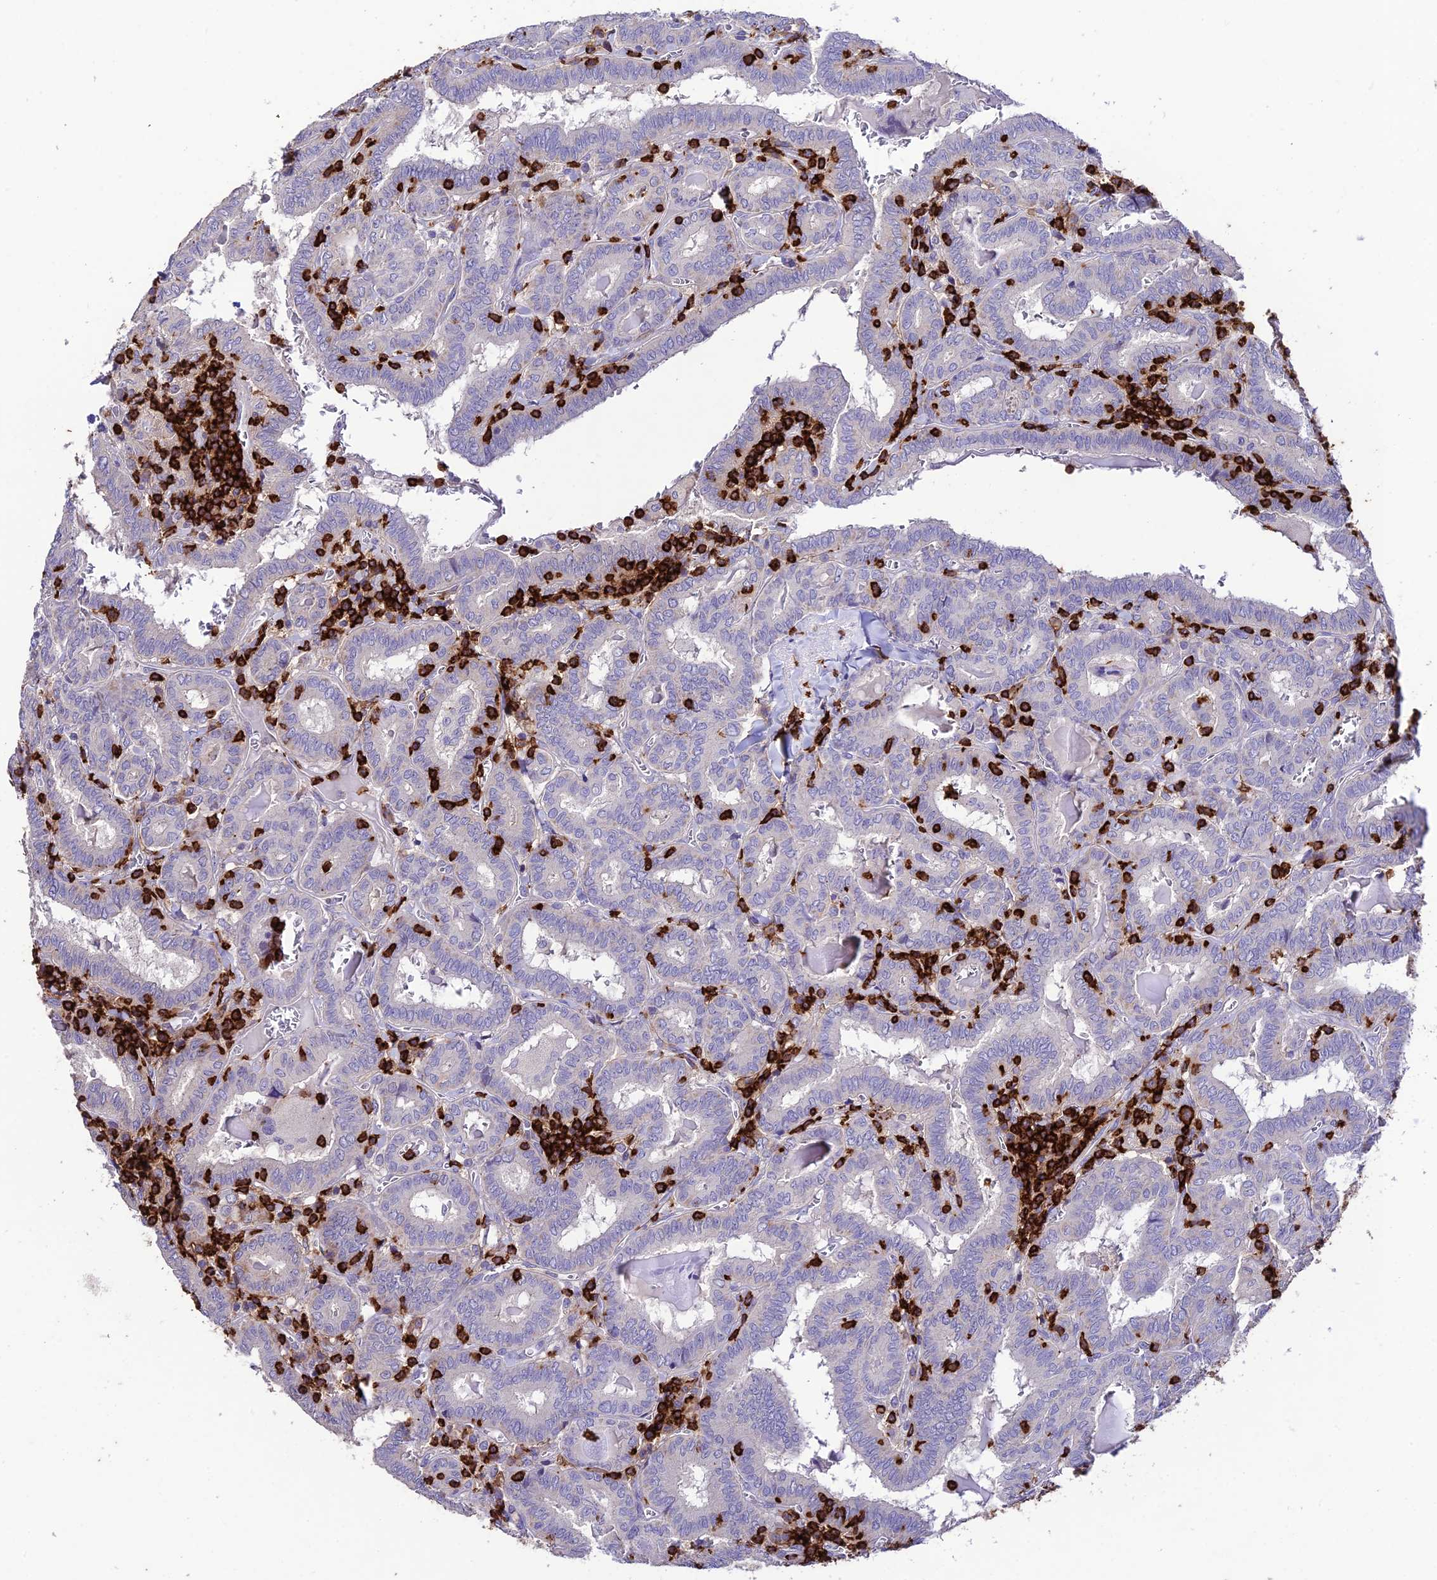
{"staining": {"intensity": "negative", "quantity": "none", "location": "none"}, "tissue": "thyroid cancer", "cell_type": "Tumor cells", "image_type": "cancer", "snomed": [{"axis": "morphology", "description": "Papillary adenocarcinoma, NOS"}, {"axis": "topography", "description": "Thyroid gland"}], "caption": "This is an IHC photomicrograph of thyroid cancer. There is no staining in tumor cells.", "gene": "PTPRCAP", "patient": {"sex": "female", "age": 72}}